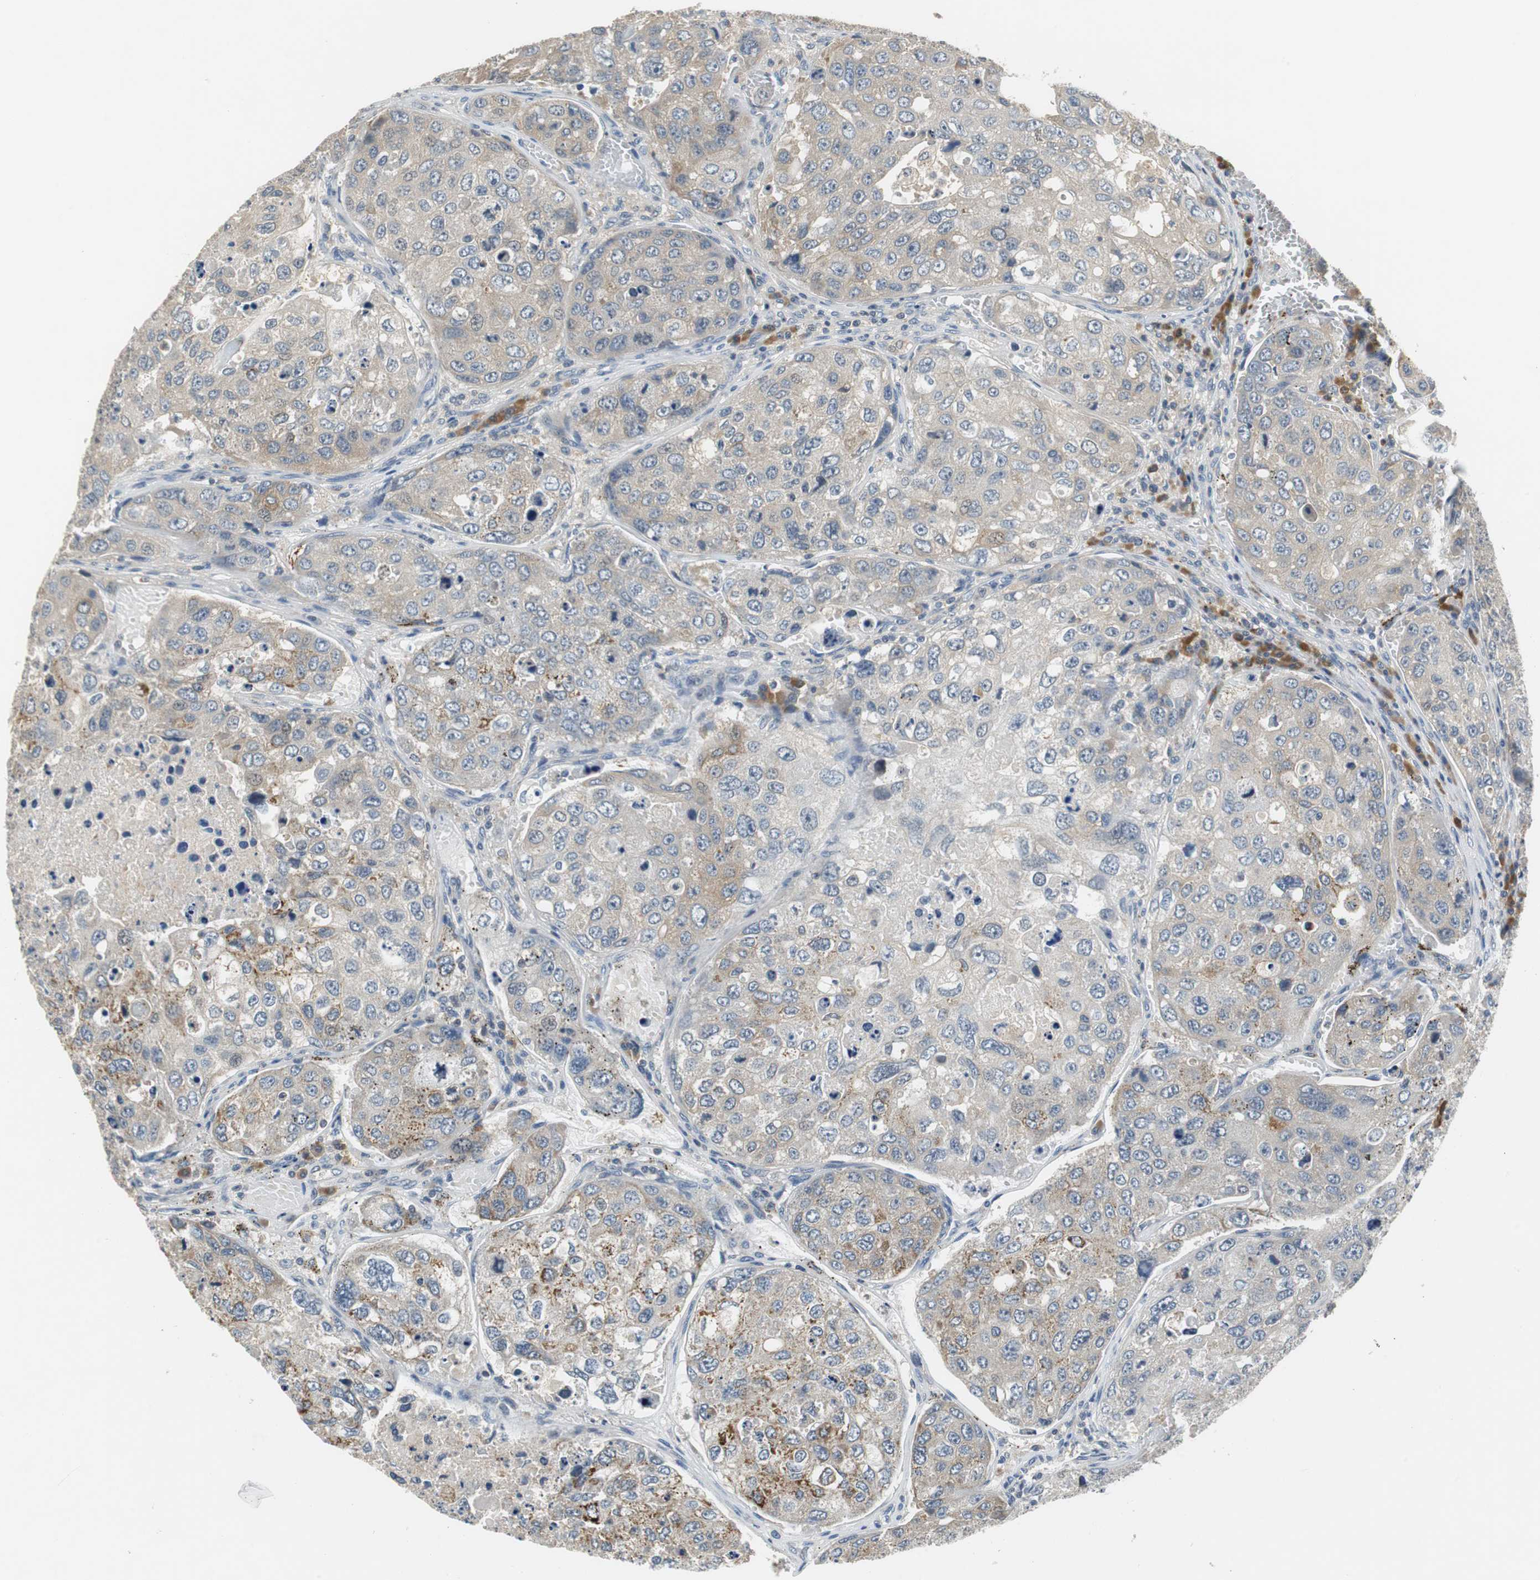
{"staining": {"intensity": "moderate", "quantity": "25%-75%", "location": "cytoplasmic/membranous"}, "tissue": "urothelial cancer", "cell_type": "Tumor cells", "image_type": "cancer", "snomed": [{"axis": "morphology", "description": "Urothelial carcinoma, High grade"}, {"axis": "topography", "description": "Lymph node"}, {"axis": "topography", "description": "Urinary bladder"}], "caption": "Immunohistochemistry (IHC) image of neoplastic tissue: human urothelial carcinoma (high-grade) stained using IHC displays medium levels of moderate protein expression localized specifically in the cytoplasmic/membranous of tumor cells, appearing as a cytoplasmic/membranous brown color.", "gene": "GLCCI1", "patient": {"sex": "male", "age": 51}}